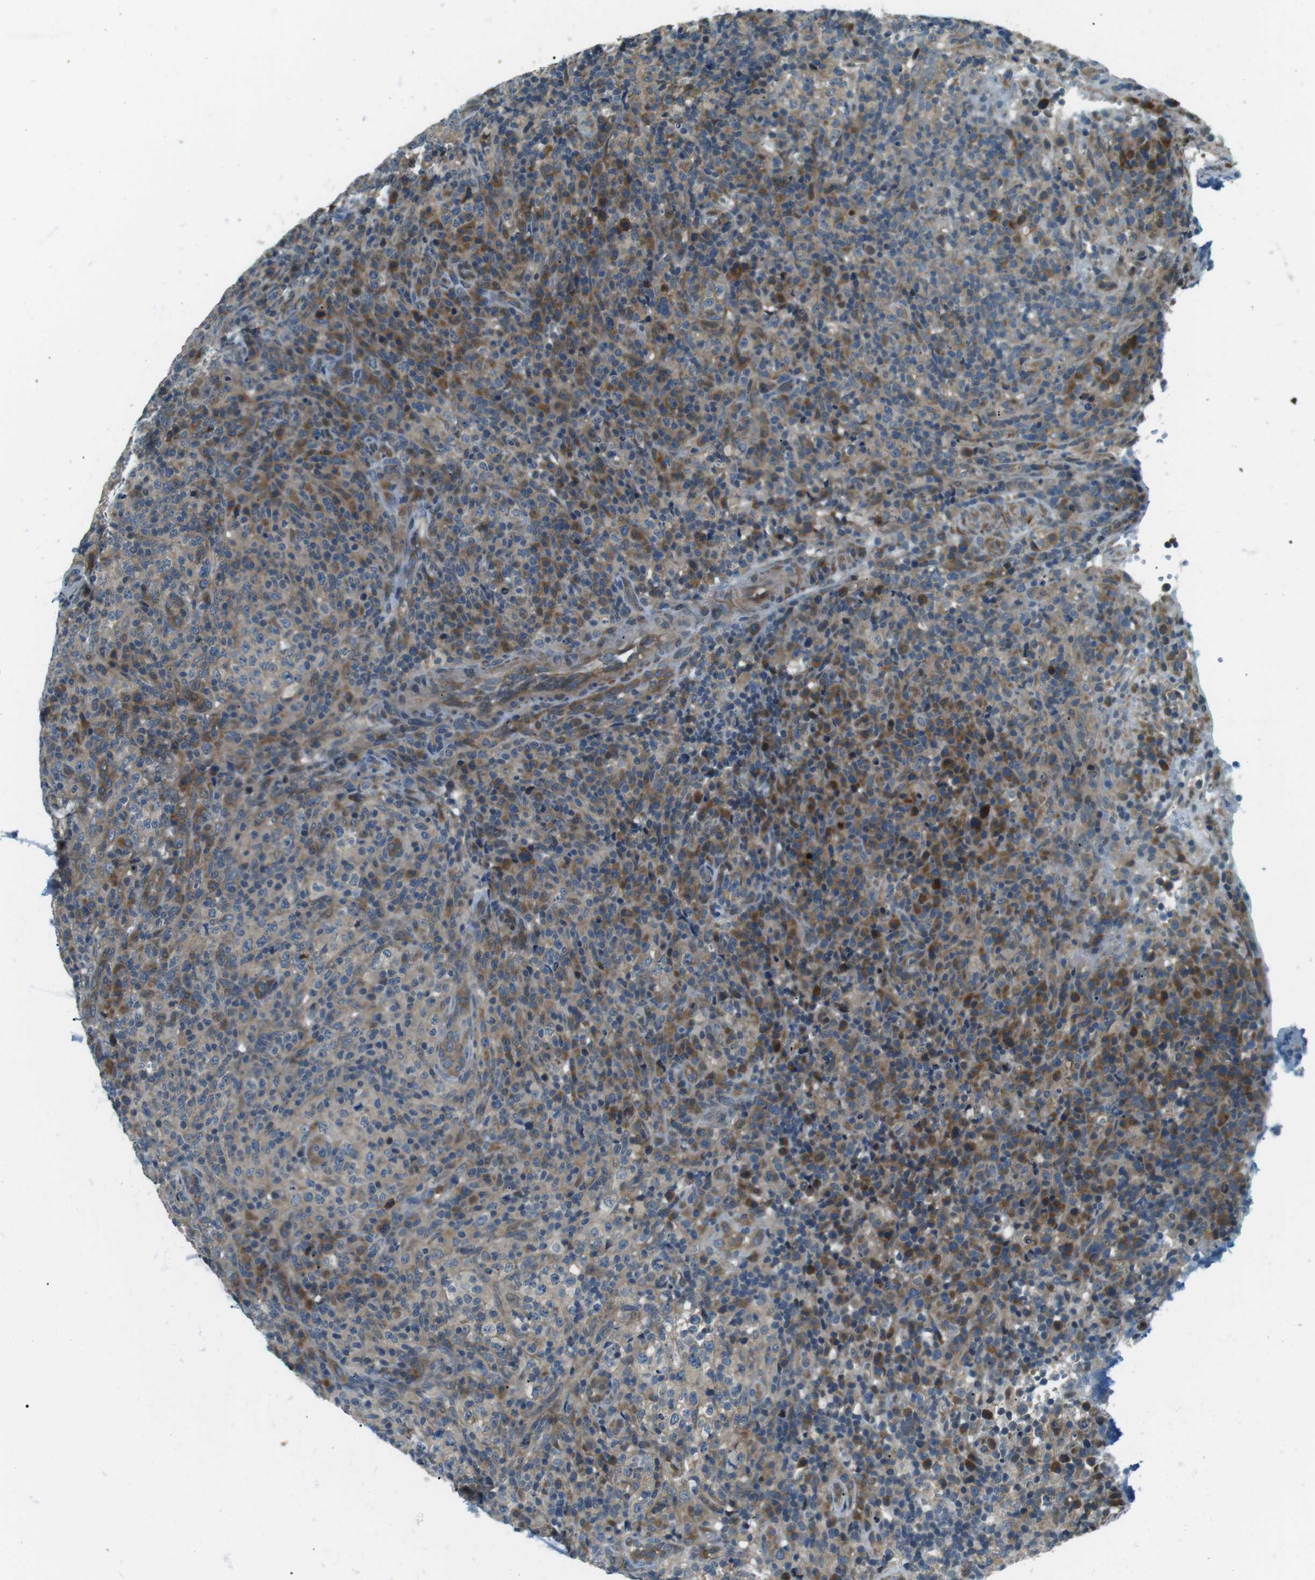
{"staining": {"intensity": "moderate", "quantity": ">75%", "location": "cytoplasmic/membranous"}, "tissue": "lymphoma", "cell_type": "Tumor cells", "image_type": "cancer", "snomed": [{"axis": "morphology", "description": "Malignant lymphoma, non-Hodgkin's type, High grade"}, {"axis": "topography", "description": "Lymph node"}], "caption": "The image exhibits a brown stain indicating the presence of a protein in the cytoplasmic/membranous of tumor cells in lymphoma. The protein of interest is shown in brown color, while the nuclei are stained blue.", "gene": "TMEM74", "patient": {"sex": "female", "age": 76}}